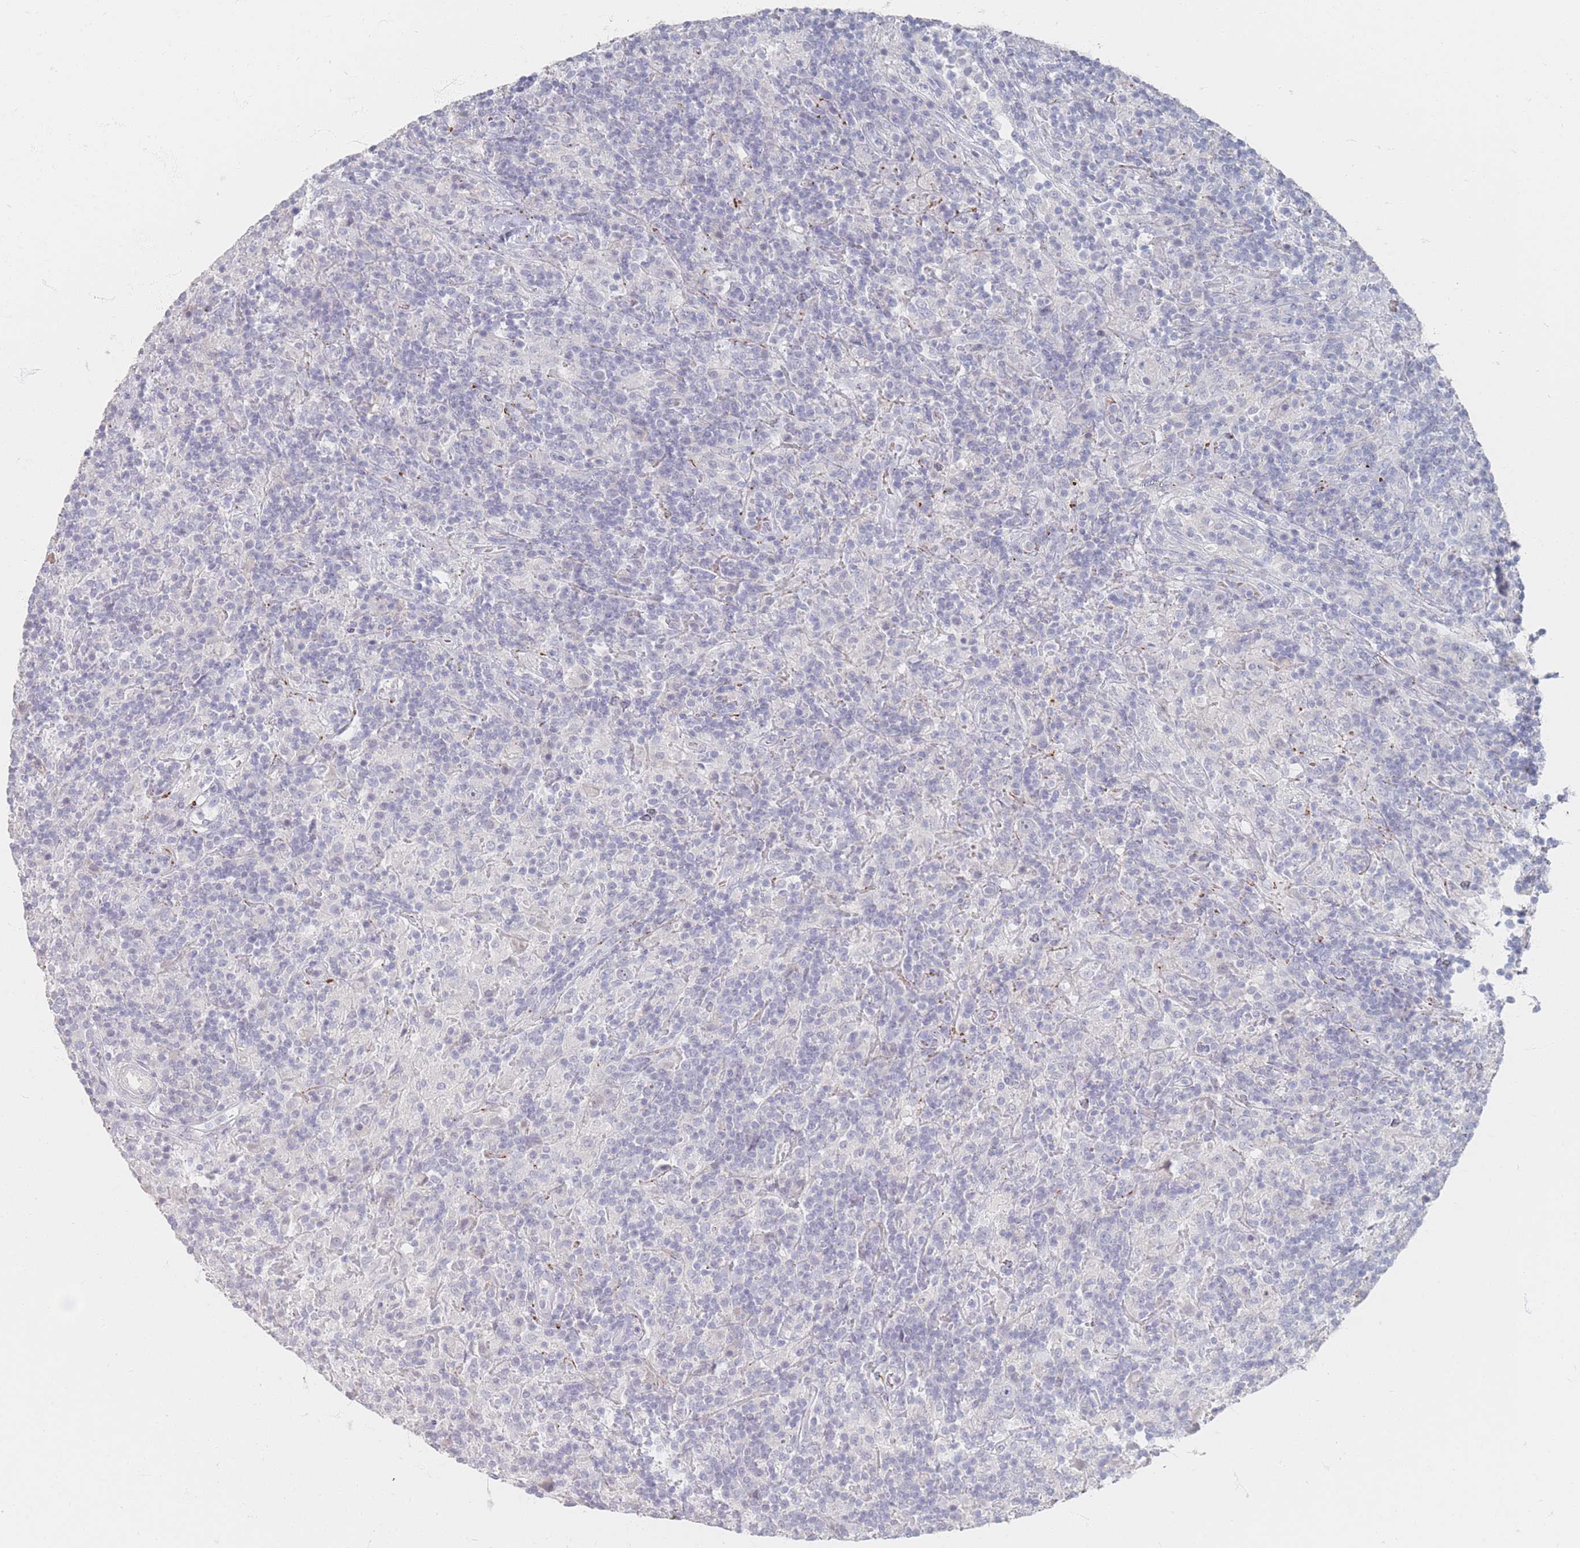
{"staining": {"intensity": "negative", "quantity": "none", "location": "none"}, "tissue": "lymphoma", "cell_type": "Tumor cells", "image_type": "cancer", "snomed": [{"axis": "morphology", "description": "Hodgkin's disease, NOS"}, {"axis": "topography", "description": "Lymph node"}], "caption": "This is an immunohistochemistry photomicrograph of lymphoma. There is no positivity in tumor cells.", "gene": "HELZ2", "patient": {"sex": "male", "age": 70}}